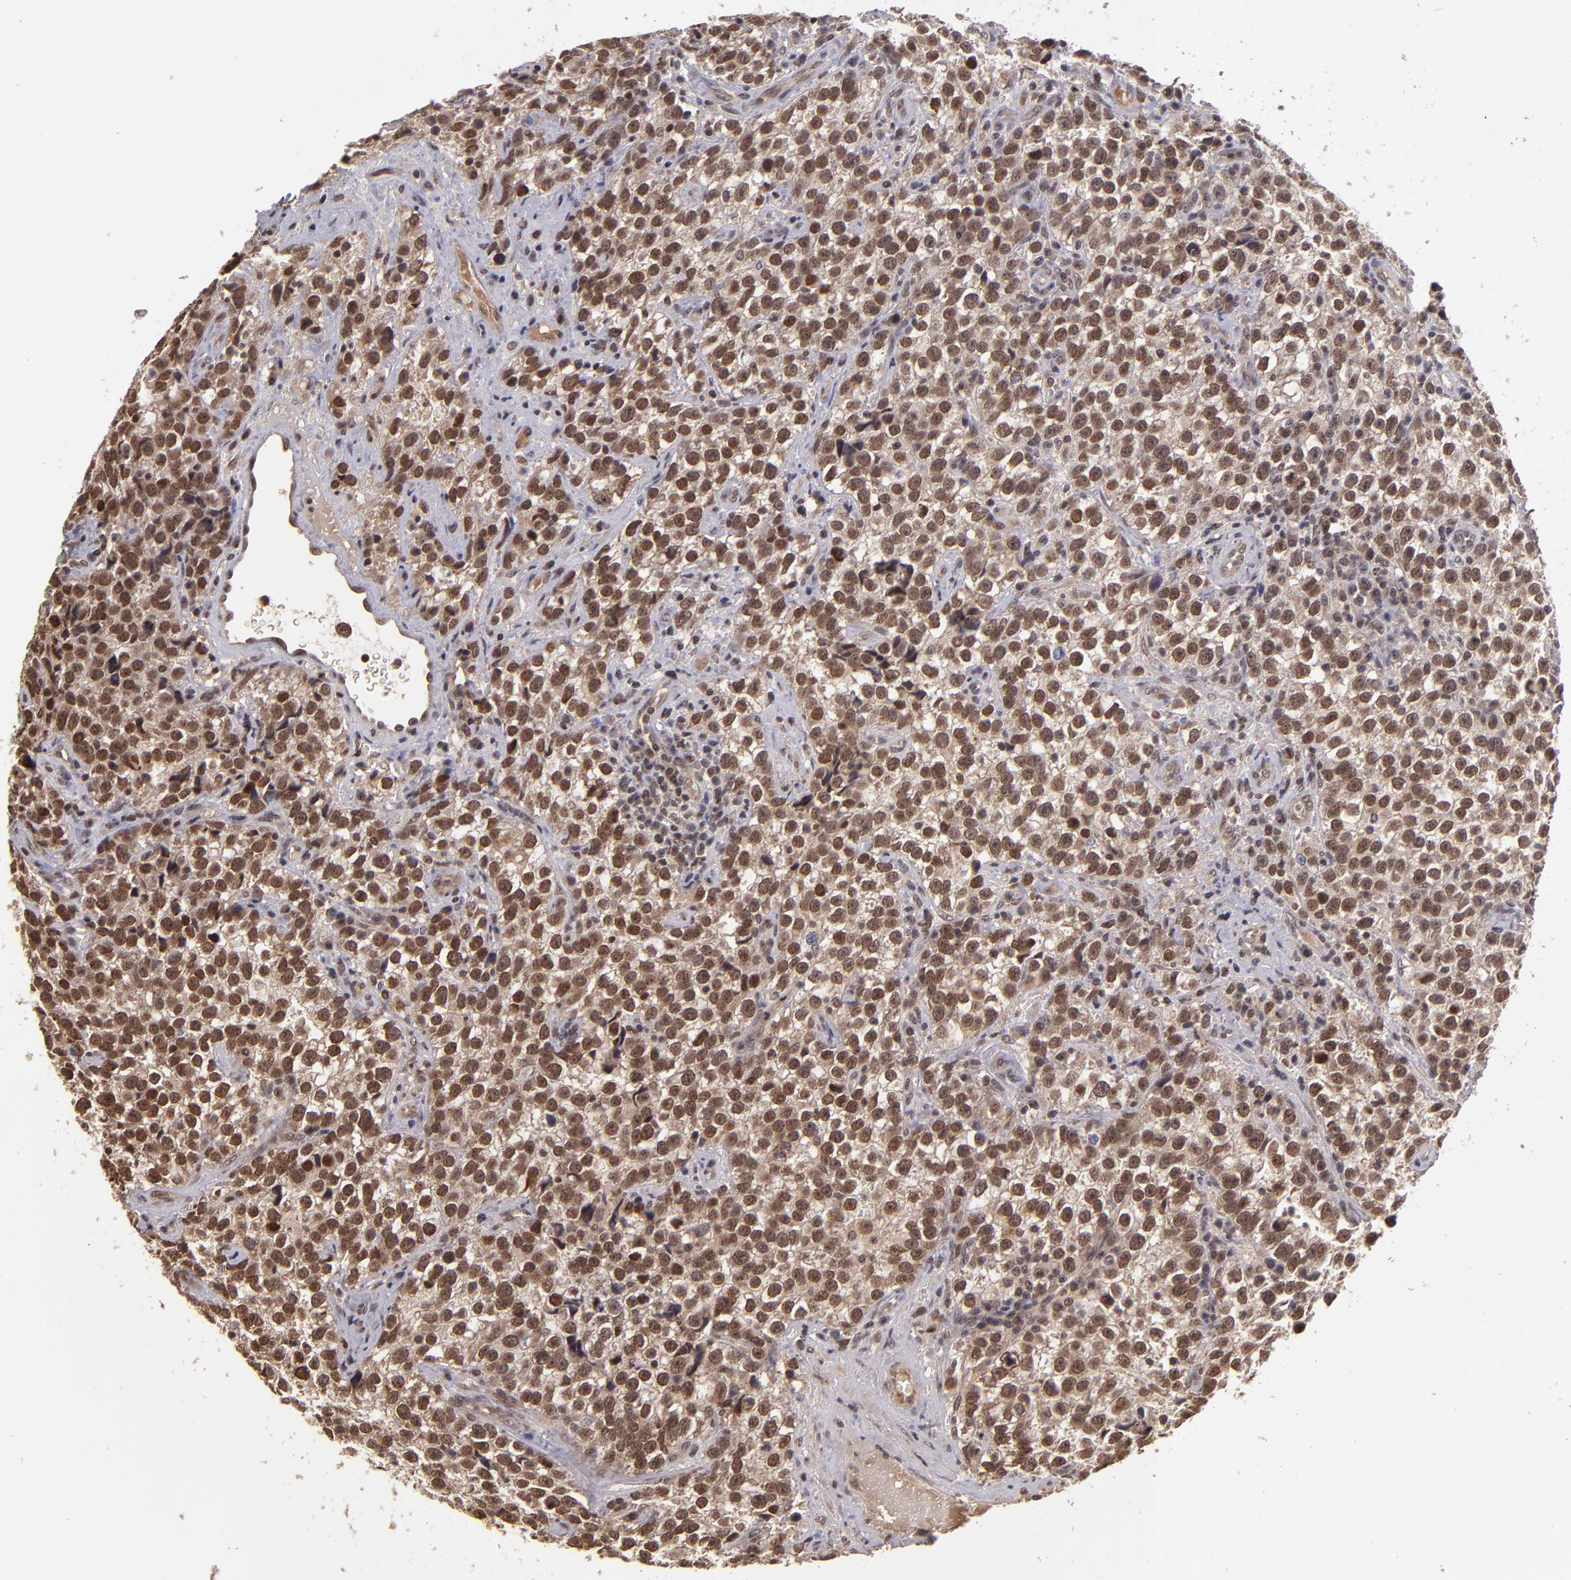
{"staining": {"intensity": "moderate", "quantity": ">75%", "location": "nuclear"}, "tissue": "testis cancer", "cell_type": "Tumor cells", "image_type": "cancer", "snomed": [{"axis": "morphology", "description": "Seminoma, NOS"}, {"axis": "topography", "description": "Testis"}], "caption": "A micrograph showing moderate nuclear staining in about >75% of tumor cells in testis cancer, as visualized by brown immunohistochemical staining.", "gene": "ABHD12B", "patient": {"sex": "male", "age": 38}}